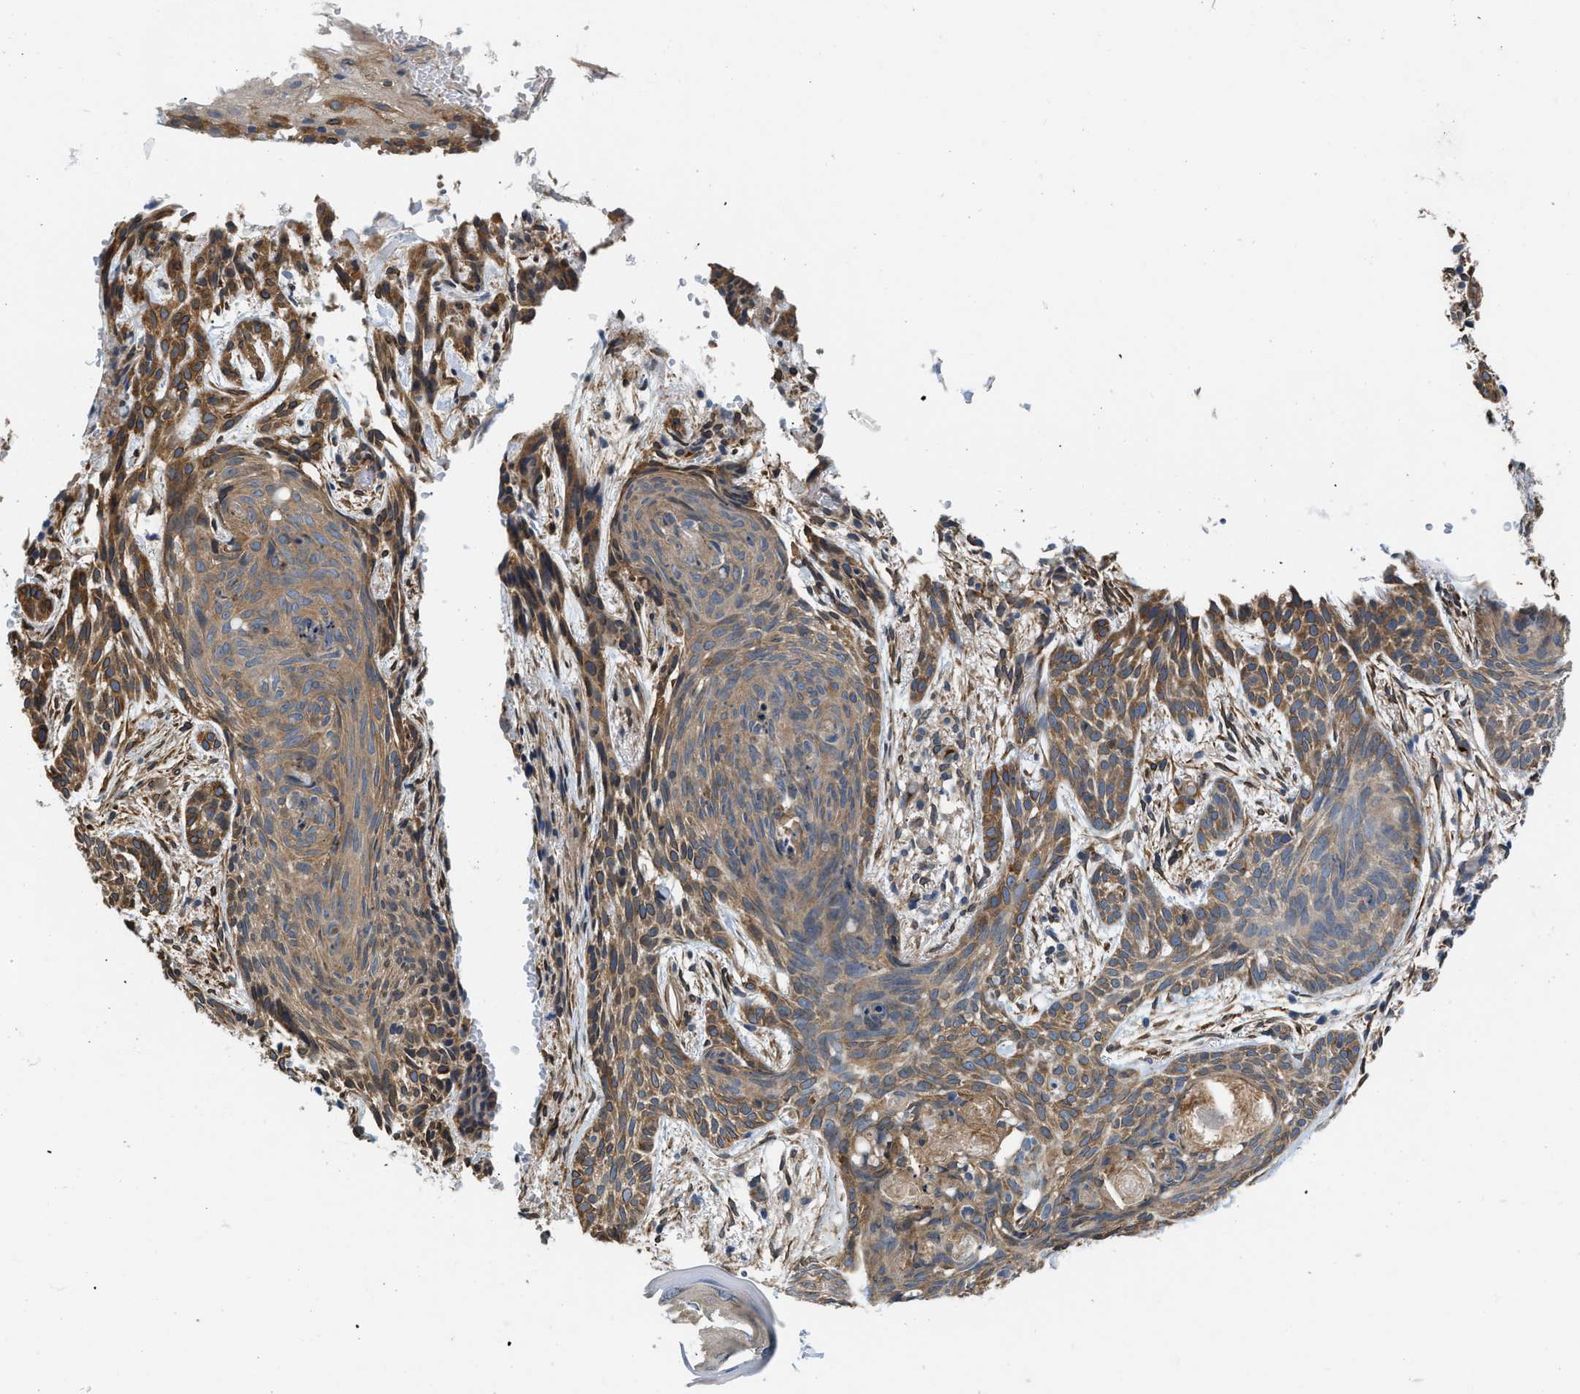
{"staining": {"intensity": "moderate", "quantity": ">75%", "location": "cytoplasmic/membranous"}, "tissue": "skin cancer", "cell_type": "Tumor cells", "image_type": "cancer", "snomed": [{"axis": "morphology", "description": "Basal cell carcinoma"}, {"axis": "topography", "description": "Skin"}], "caption": "Skin cancer stained with DAB (3,3'-diaminobenzidine) IHC reveals medium levels of moderate cytoplasmic/membranous expression in approximately >75% of tumor cells.", "gene": "ARL6IP5", "patient": {"sex": "female", "age": 59}}